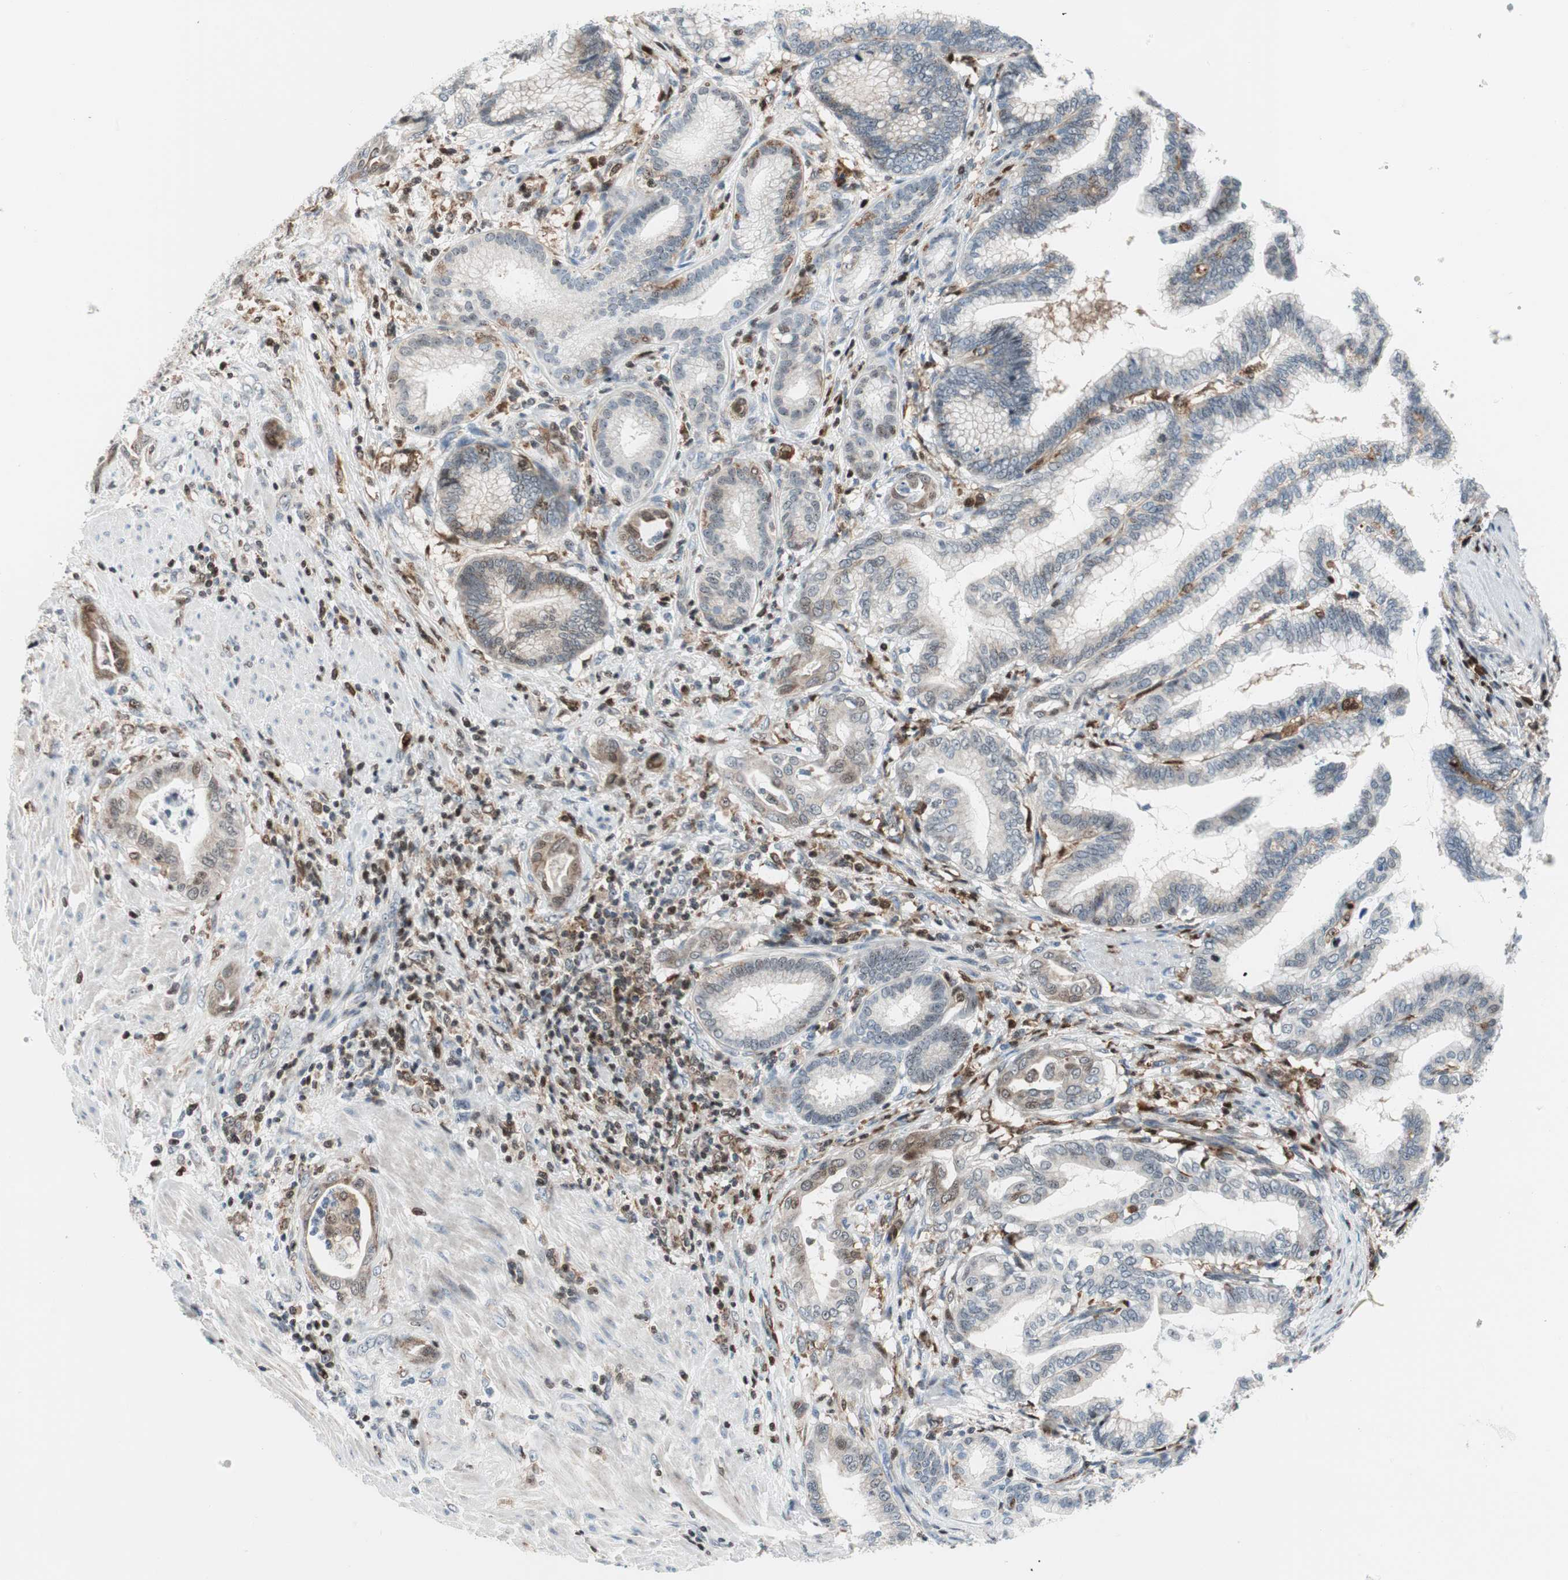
{"staining": {"intensity": "weak", "quantity": "<25%", "location": "nuclear"}, "tissue": "pancreatic cancer", "cell_type": "Tumor cells", "image_type": "cancer", "snomed": [{"axis": "morphology", "description": "Adenocarcinoma, NOS"}, {"axis": "topography", "description": "Pancreas"}], "caption": "The micrograph demonstrates no significant positivity in tumor cells of pancreatic cancer (adenocarcinoma). (Immunohistochemistry, brightfield microscopy, high magnification).", "gene": "RGS10", "patient": {"sex": "female", "age": 64}}